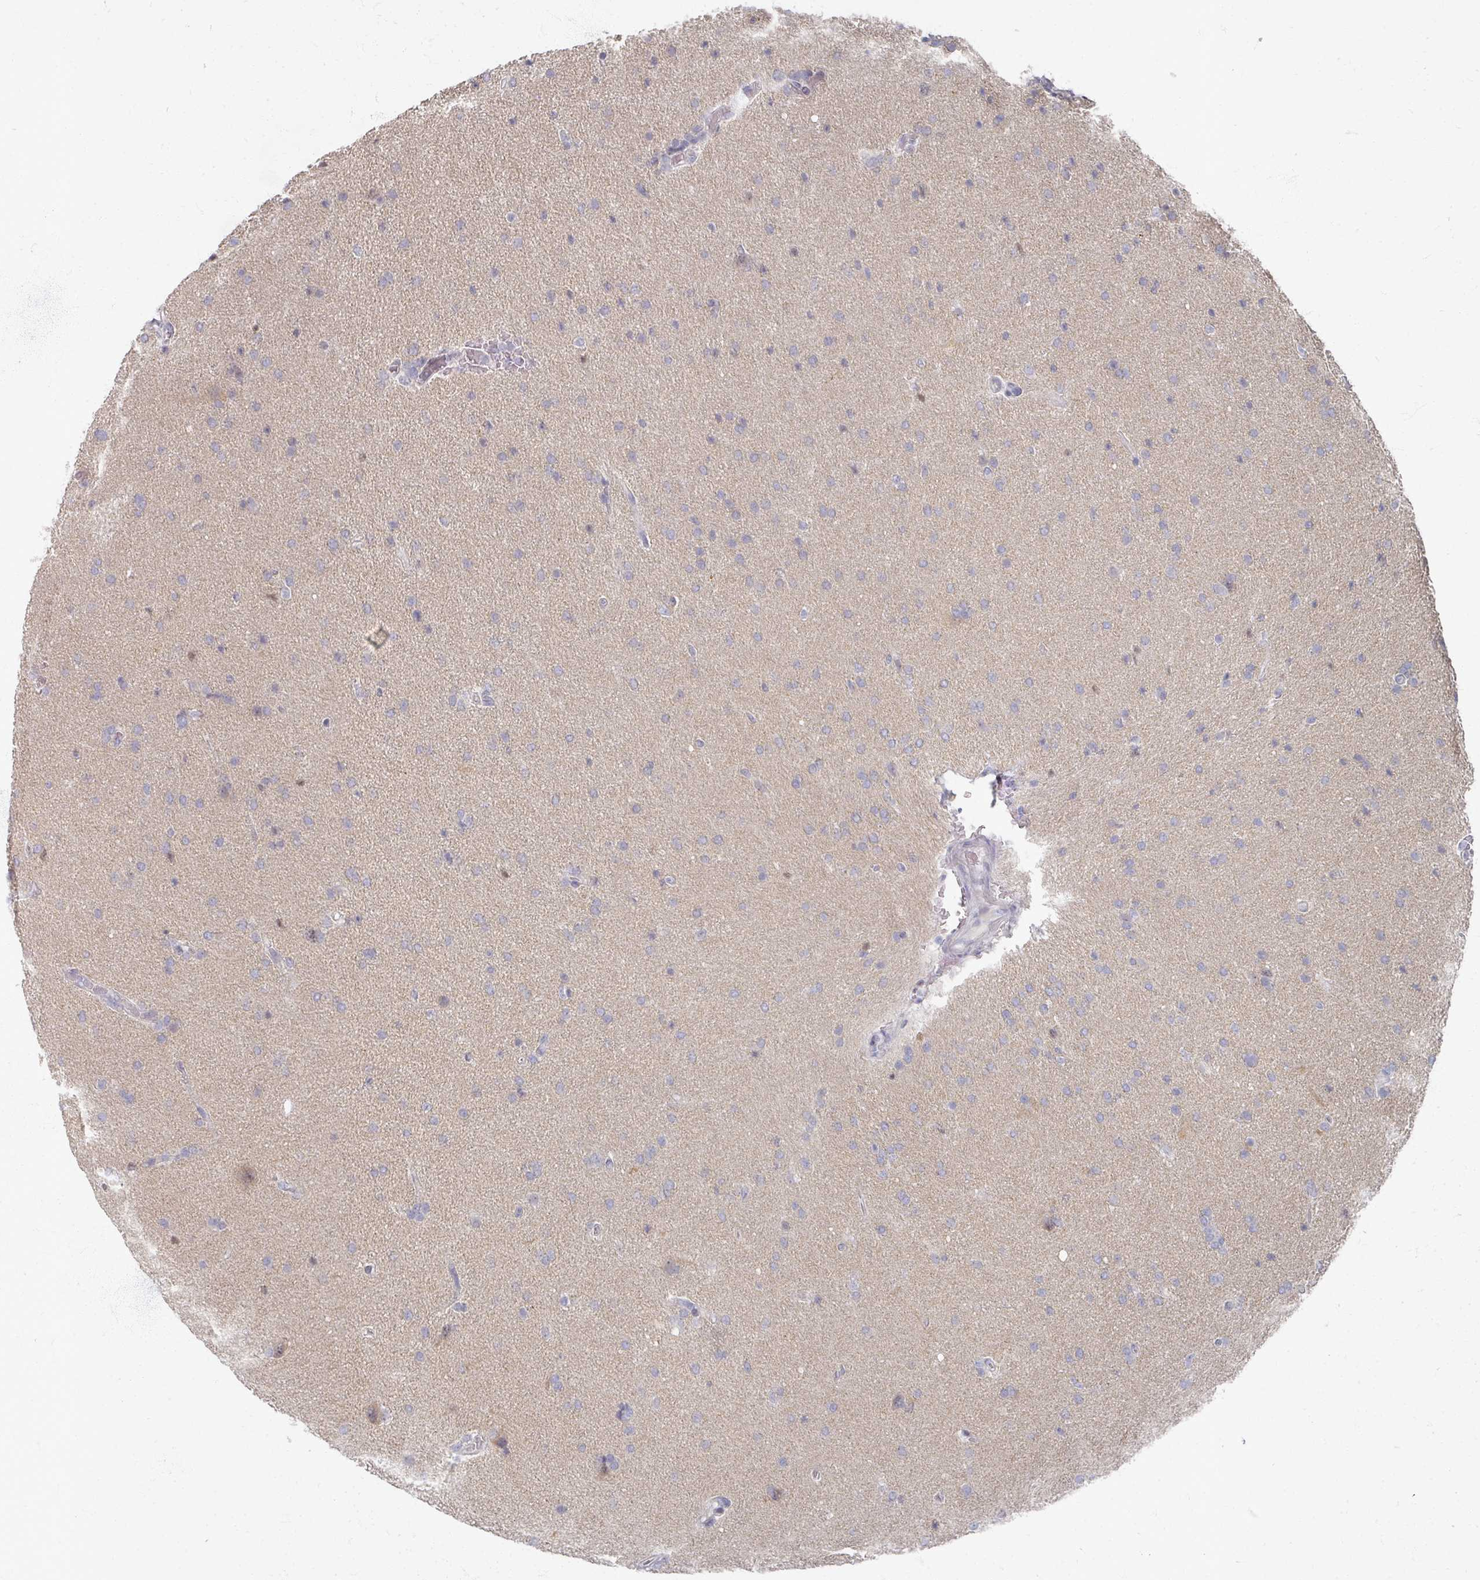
{"staining": {"intensity": "weak", "quantity": "25%-75%", "location": "cytoplasmic/membranous"}, "tissue": "glioma", "cell_type": "Tumor cells", "image_type": "cancer", "snomed": [{"axis": "morphology", "description": "Glioma, malignant, High grade"}, {"axis": "topography", "description": "Brain"}], "caption": "There is low levels of weak cytoplasmic/membranous expression in tumor cells of glioma, as demonstrated by immunohistochemical staining (brown color).", "gene": "TTYH3", "patient": {"sex": "male", "age": 56}}